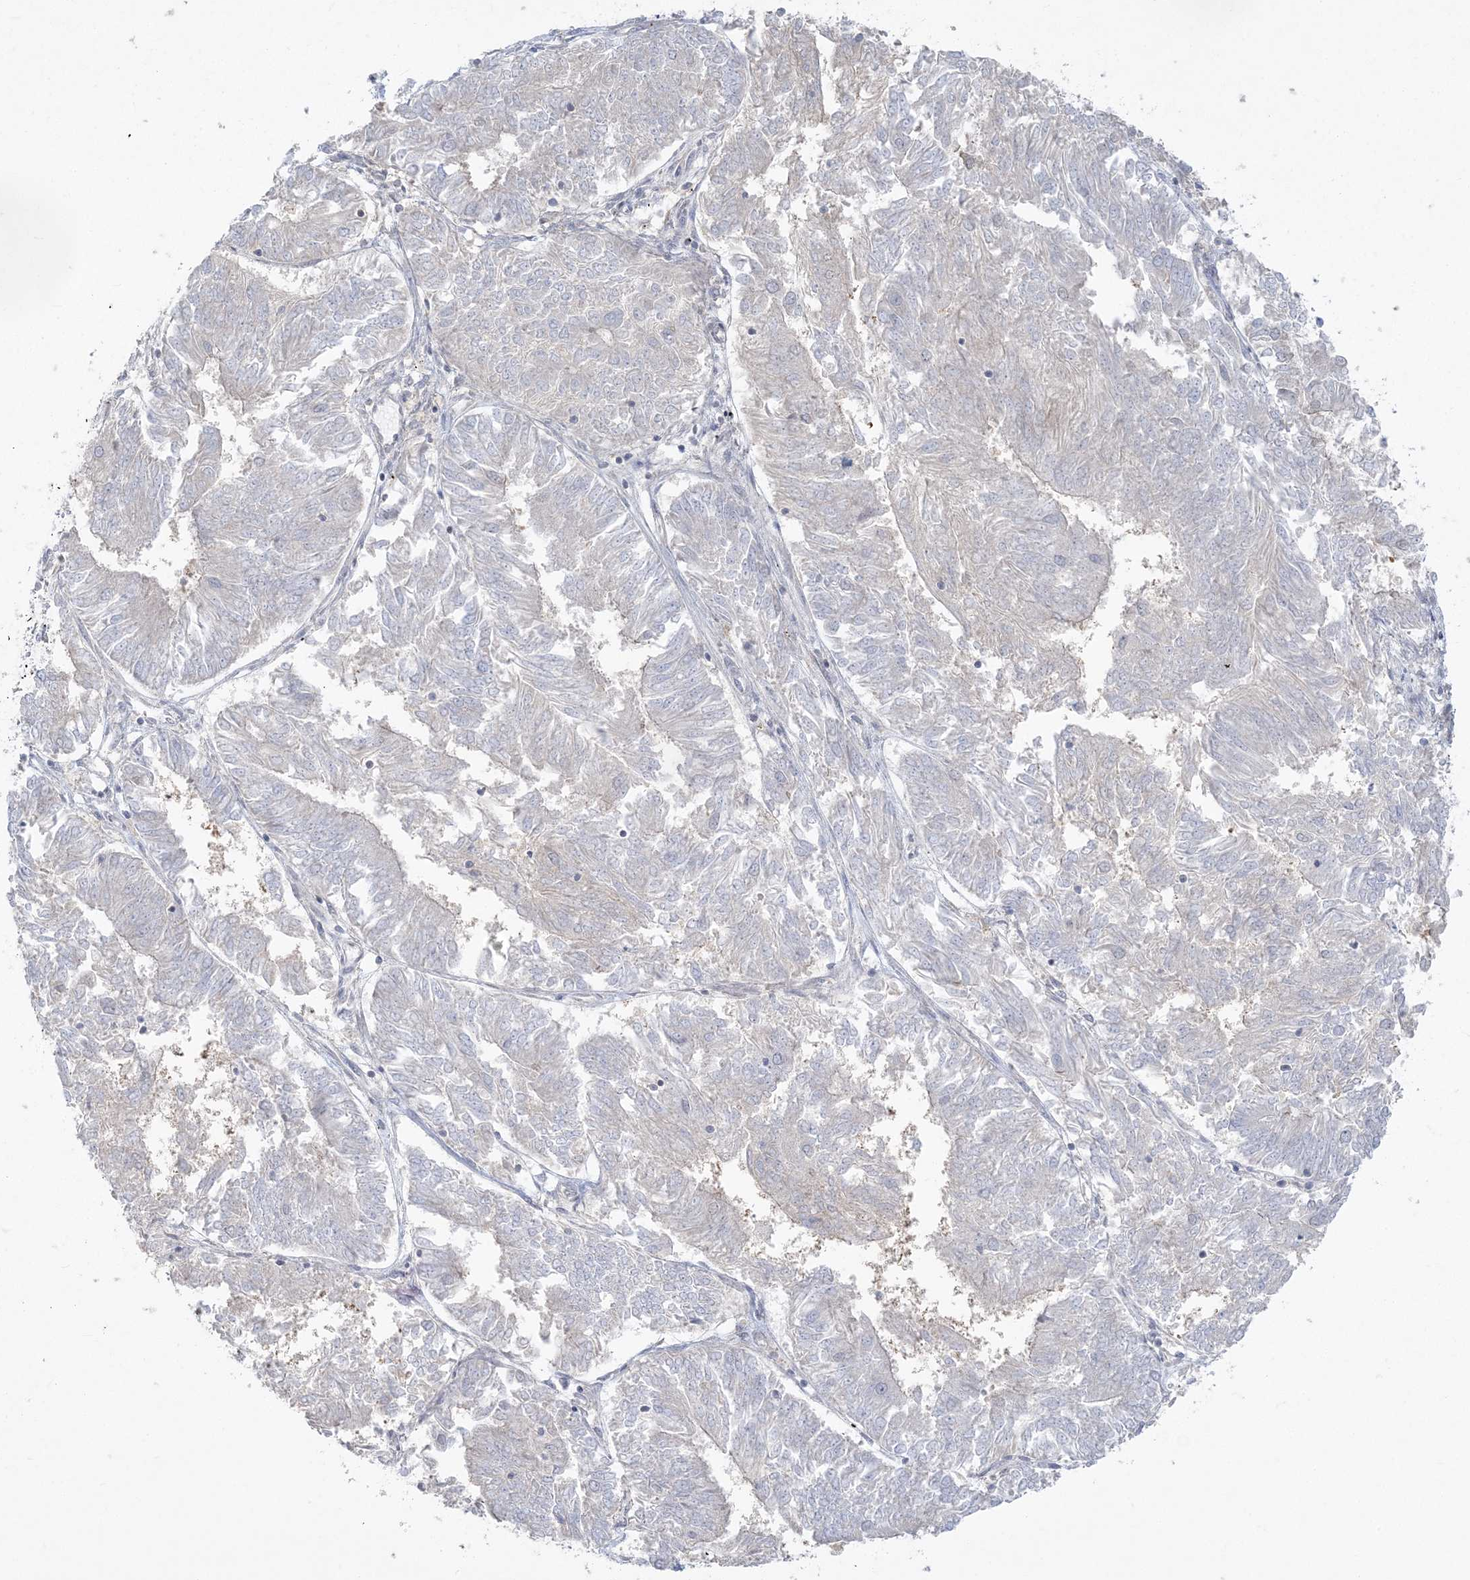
{"staining": {"intensity": "negative", "quantity": "none", "location": "none"}, "tissue": "endometrial cancer", "cell_type": "Tumor cells", "image_type": "cancer", "snomed": [{"axis": "morphology", "description": "Adenocarcinoma, NOS"}, {"axis": "topography", "description": "Endometrium"}], "caption": "Immunohistochemical staining of endometrial cancer shows no significant positivity in tumor cells.", "gene": "ZC3H6", "patient": {"sex": "female", "age": 58}}